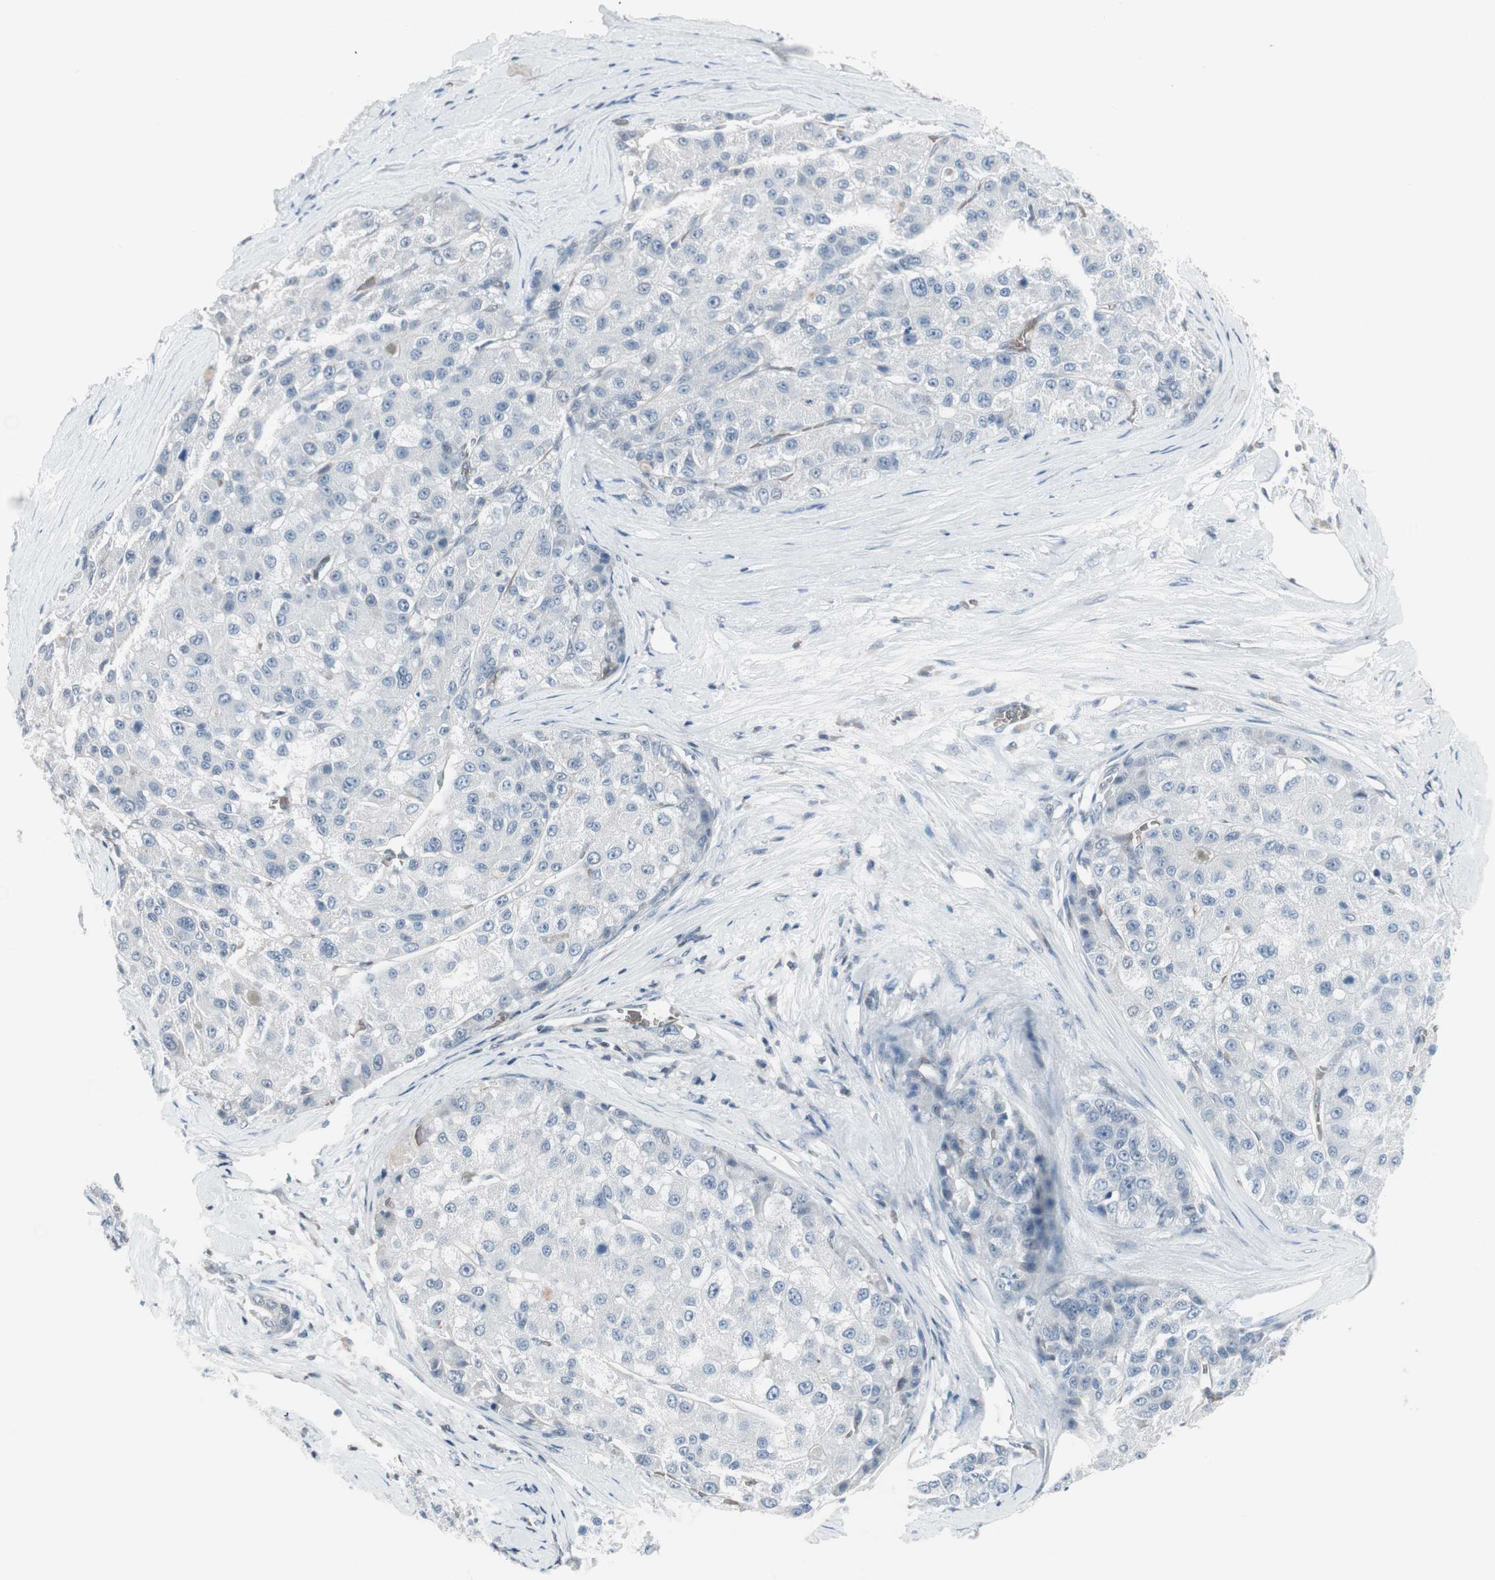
{"staining": {"intensity": "negative", "quantity": "none", "location": "none"}, "tissue": "liver cancer", "cell_type": "Tumor cells", "image_type": "cancer", "snomed": [{"axis": "morphology", "description": "Carcinoma, Hepatocellular, NOS"}, {"axis": "topography", "description": "Liver"}], "caption": "IHC histopathology image of liver cancer stained for a protein (brown), which demonstrates no staining in tumor cells.", "gene": "MAP4K1", "patient": {"sex": "male", "age": 80}}